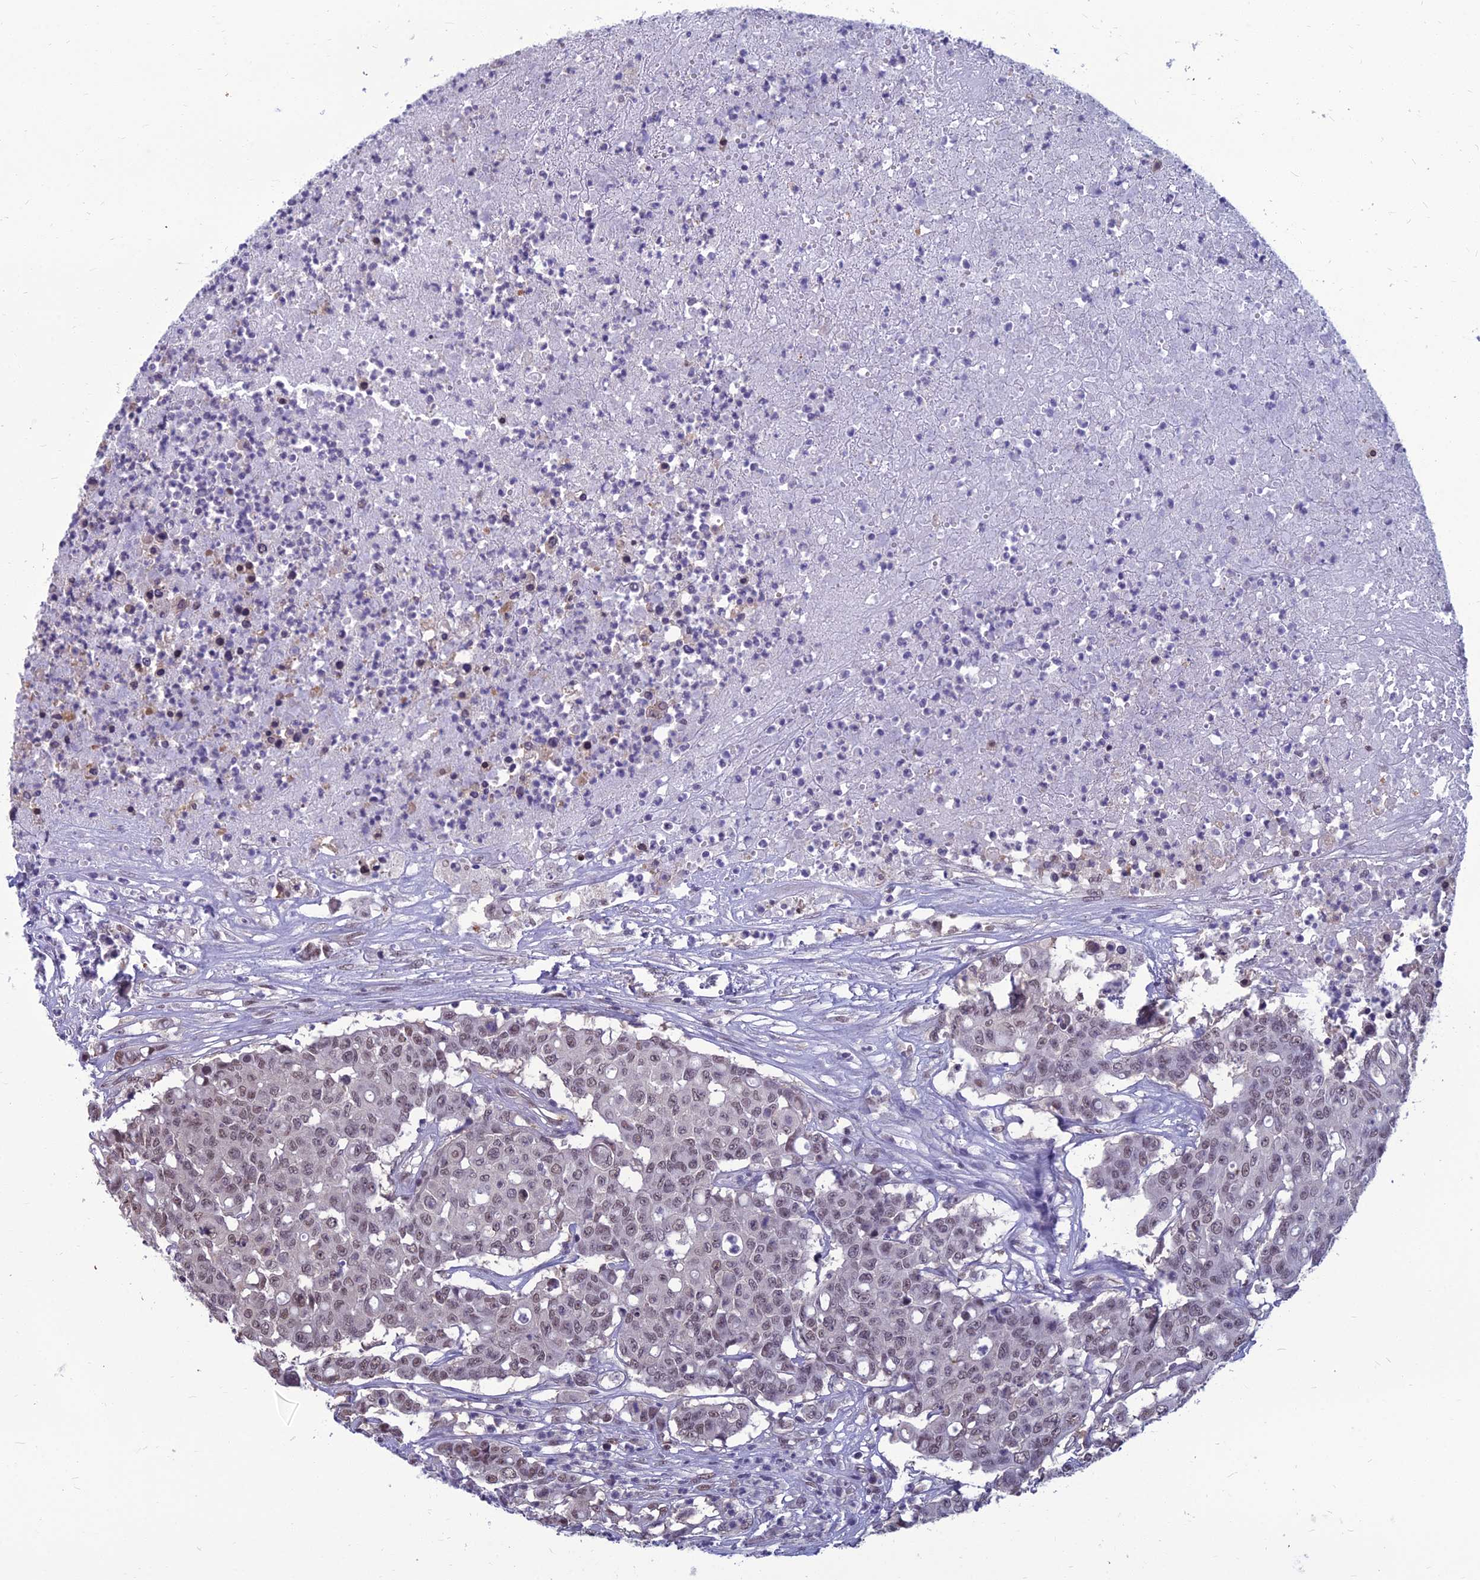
{"staining": {"intensity": "weak", "quantity": "25%-75%", "location": "nuclear"}, "tissue": "colorectal cancer", "cell_type": "Tumor cells", "image_type": "cancer", "snomed": [{"axis": "morphology", "description": "Adenocarcinoma, NOS"}, {"axis": "topography", "description": "Colon"}], "caption": "An IHC image of neoplastic tissue is shown. Protein staining in brown highlights weak nuclear positivity in colorectal cancer within tumor cells. (Brightfield microscopy of DAB IHC at high magnification).", "gene": "SRSF7", "patient": {"sex": "male", "age": 51}}